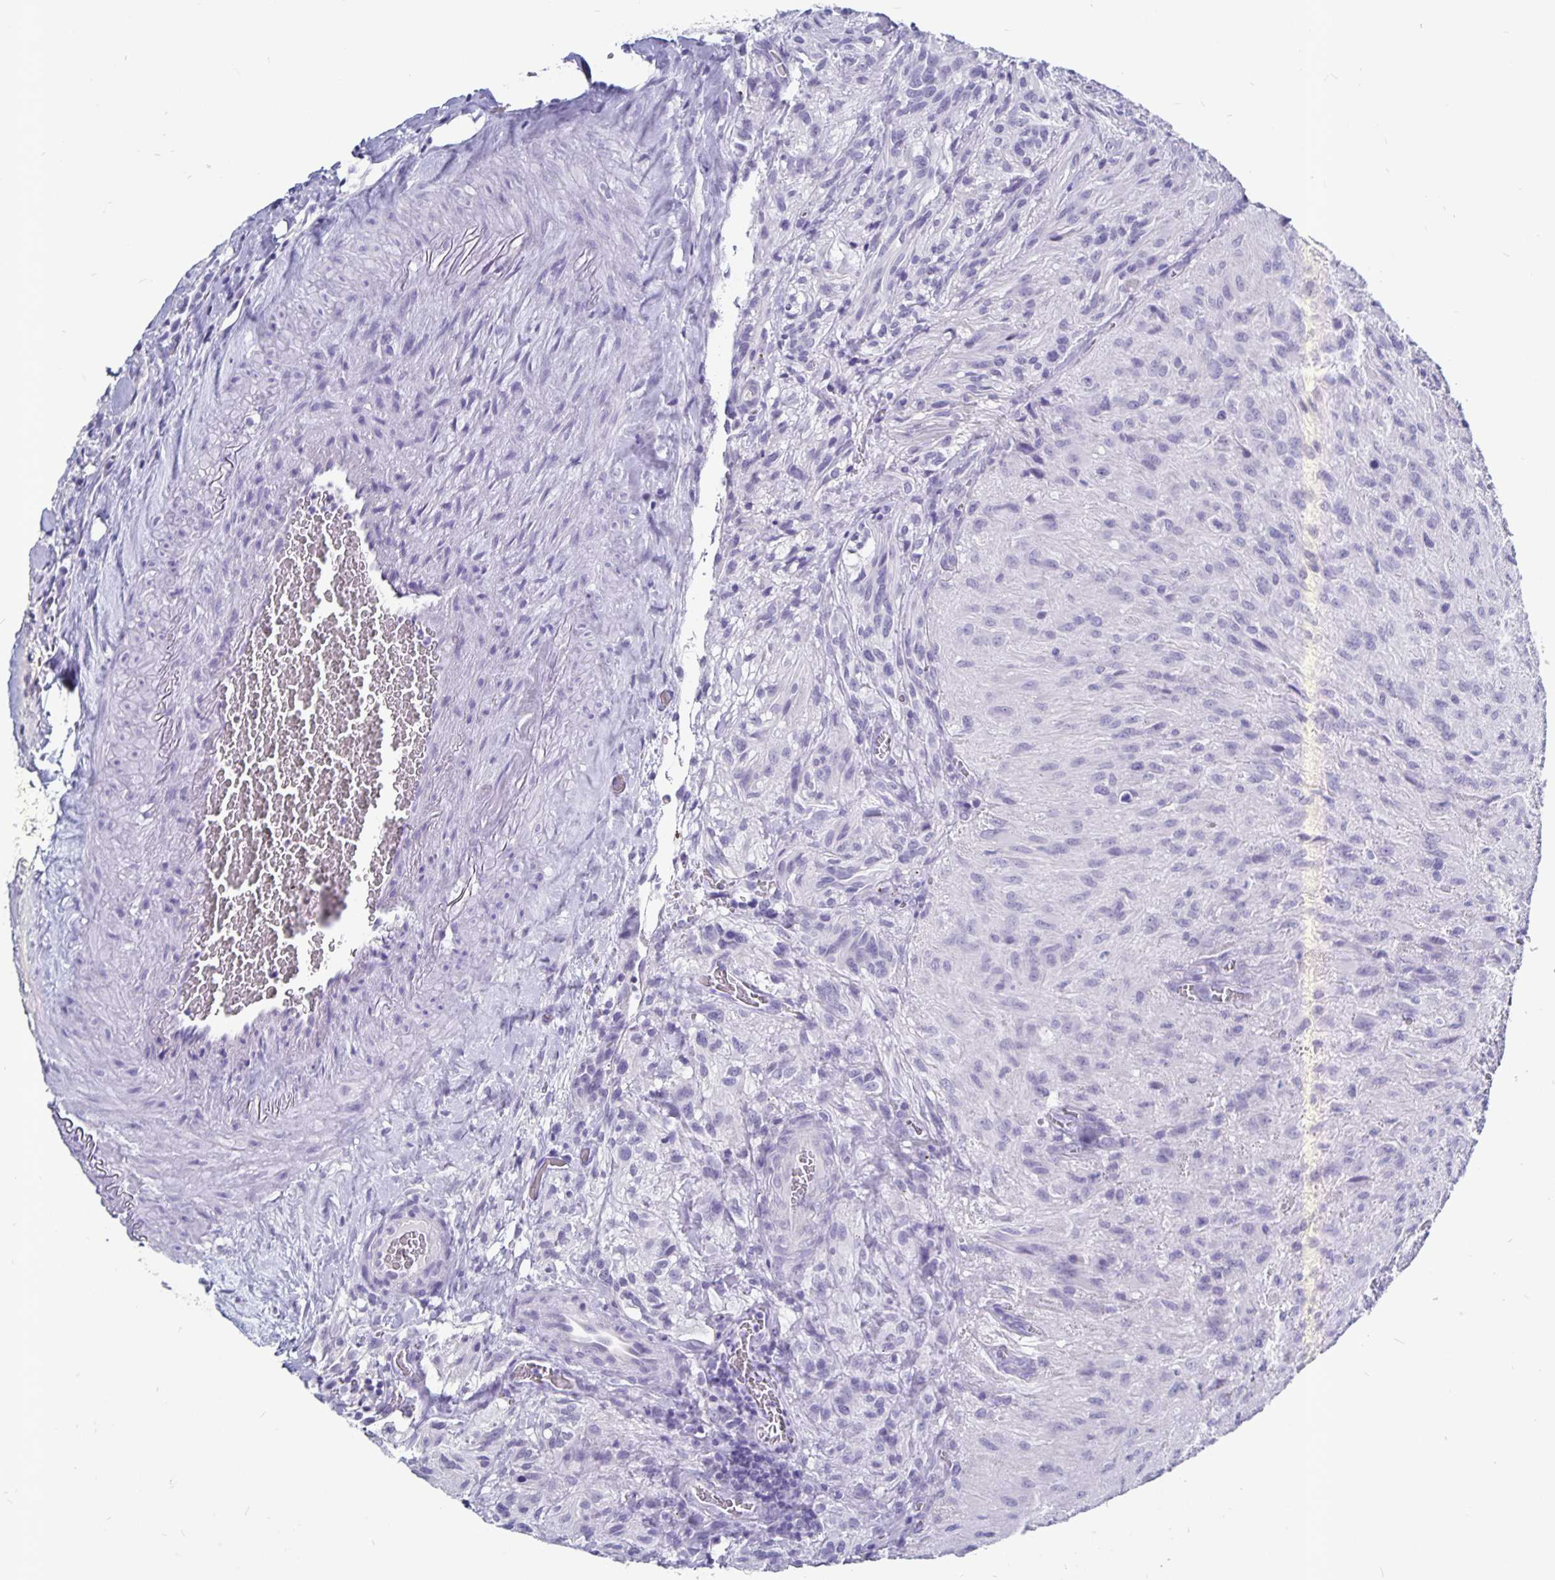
{"staining": {"intensity": "negative", "quantity": "none", "location": "none"}, "tissue": "glioma", "cell_type": "Tumor cells", "image_type": "cancer", "snomed": [{"axis": "morphology", "description": "Glioma, malignant, High grade"}, {"axis": "topography", "description": "Brain"}], "caption": "High magnification brightfield microscopy of glioma stained with DAB (brown) and counterstained with hematoxylin (blue): tumor cells show no significant positivity. (Stains: DAB immunohistochemistry with hematoxylin counter stain, Microscopy: brightfield microscopy at high magnification).", "gene": "ODF3B", "patient": {"sex": "male", "age": 47}}